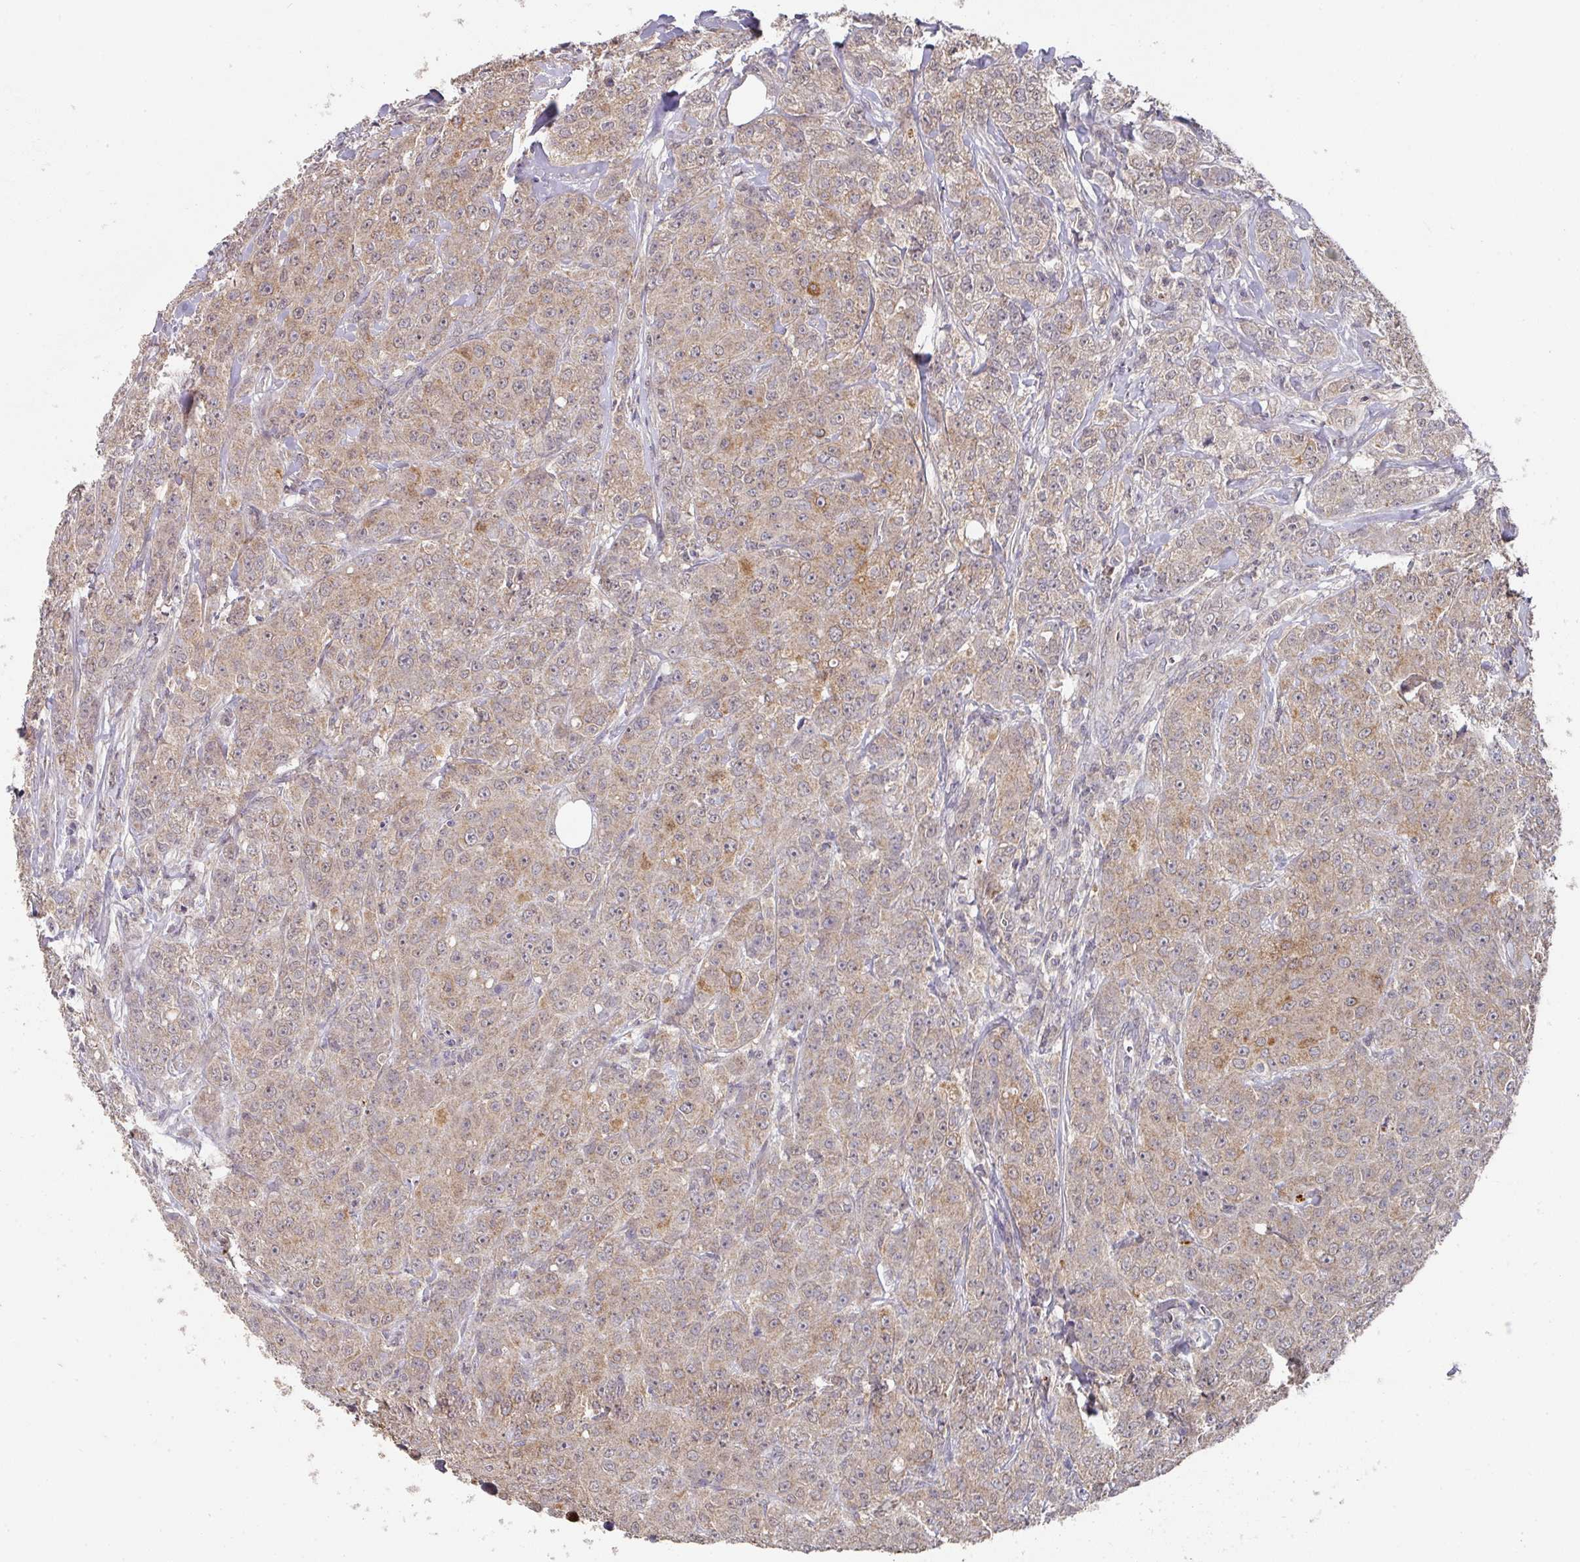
{"staining": {"intensity": "weak", "quantity": ">75%", "location": "cytoplasmic/membranous"}, "tissue": "breast cancer", "cell_type": "Tumor cells", "image_type": "cancer", "snomed": [{"axis": "morphology", "description": "Duct carcinoma"}, {"axis": "topography", "description": "Breast"}], "caption": "Protein expression analysis of breast cancer (infiltrating ductal carcinoma) shows weak cytoplasmic/membranous staining in about >75% of tumor cells. Nuclei are stained in blue.", "gene": "EXTL3", "patient": {"sex": "female", "age": 43}}